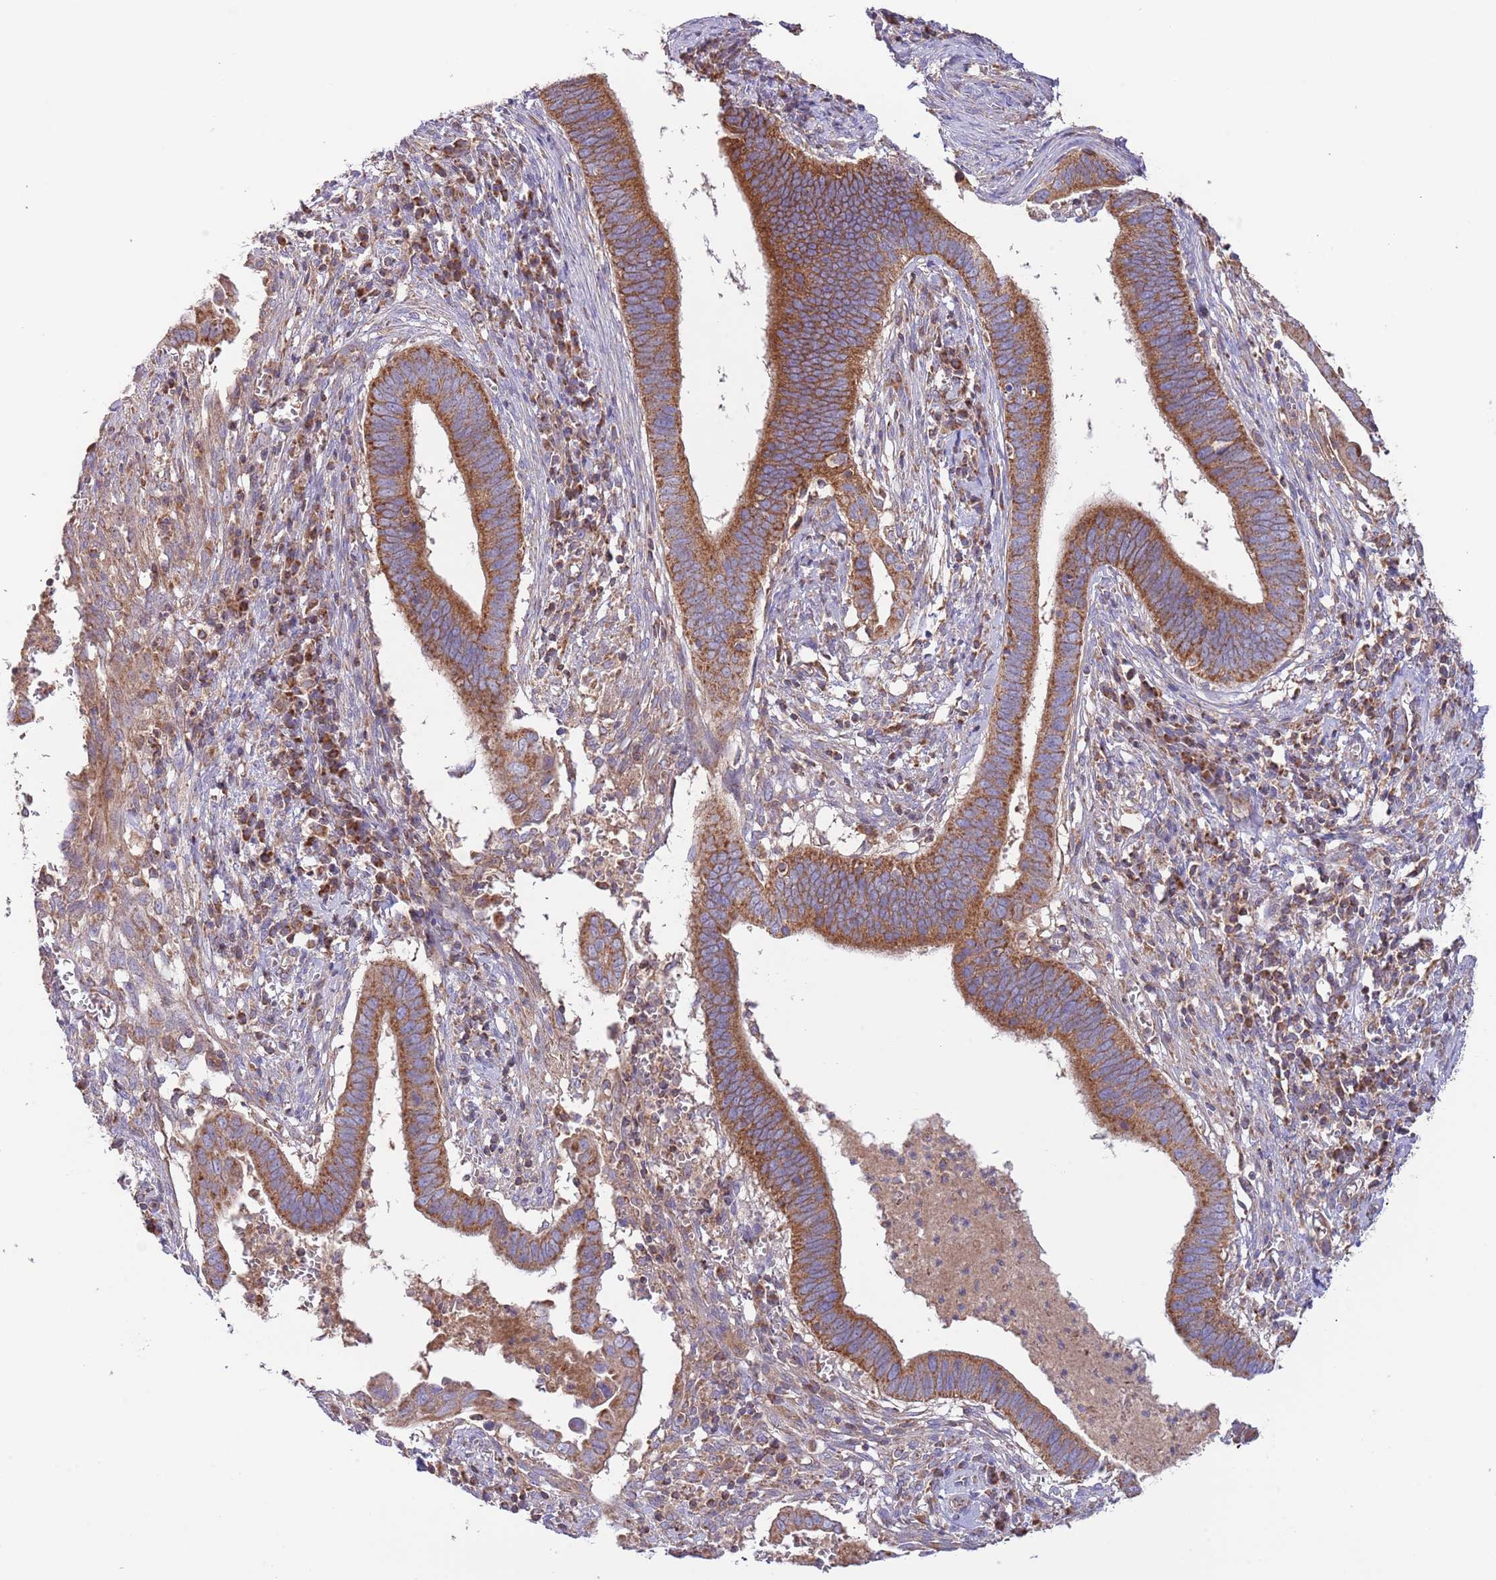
{"staining": {"intensity": "strong", "quantity": ">75%", "location": "cytoplasmic/membranous"}, "tissue": "cervical cancer", "cell_type": "Tumor cells", "image_type": "cancer", "snomed": [{"axis": "morphology", "description": "Adenocarcinoma, NOS"}, {"axis": "topography", "description": "Cervix"}], "caption": "Immunohistochemistry (IHC) of human cervical cancer (adenocarcinoma) reveals high levels of strong cytoplasmic/membranous positivity in approximately >75% of tumor cells.", "gene": "DNAJA3", "patient": {"sex": "female", "age": 42}}